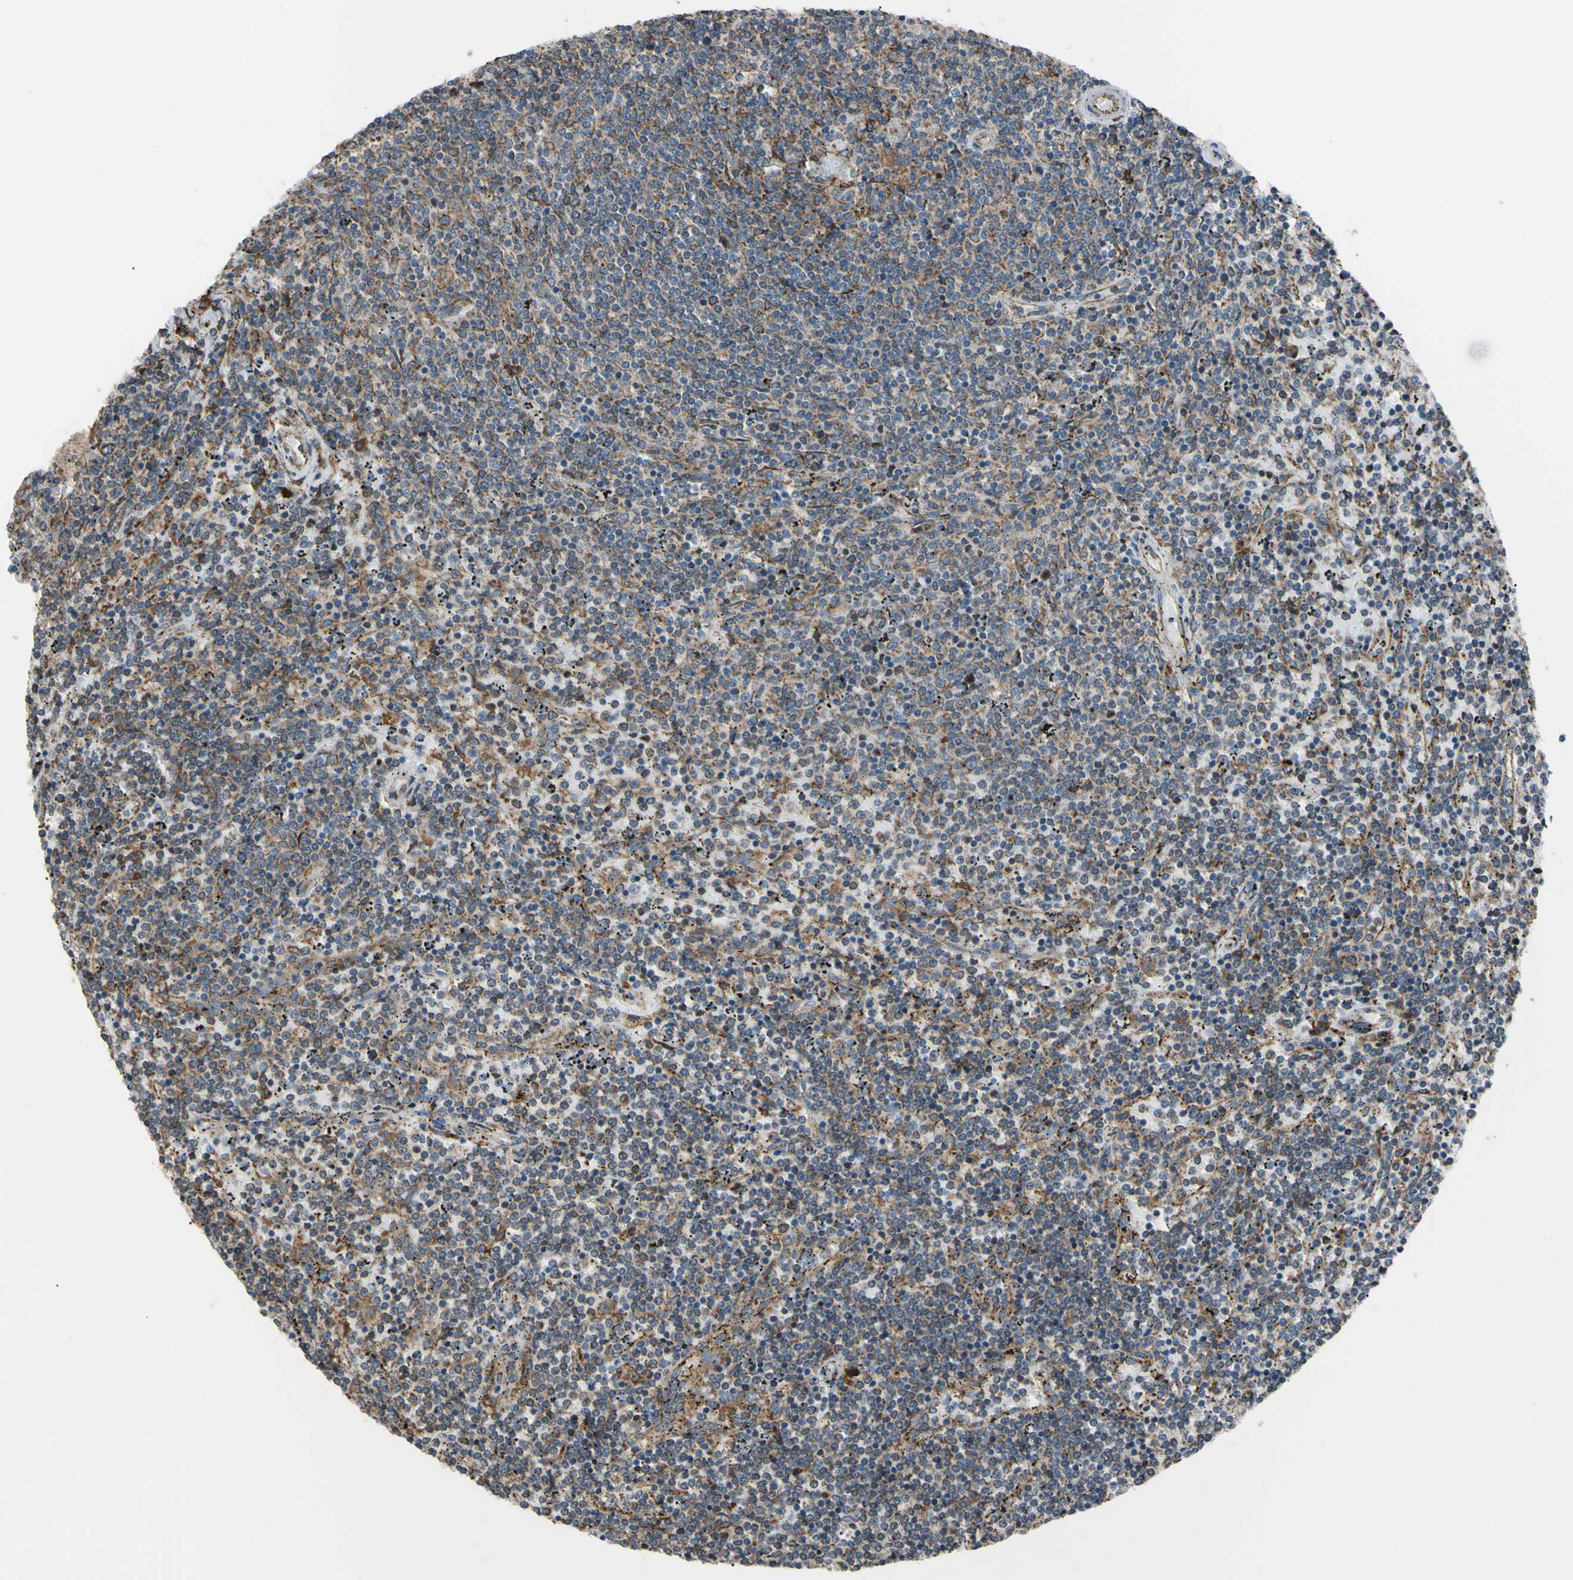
{"staining": {"intensity": "moderate", "quantity": ">75%", "location": "cytoplasmic/membranous"}, "tissue": "lymphoma", "cell_type": "Tumor cells", "image_type": "cancer", "snomed": [{"axis": "morphology", "description": "Malignant lymphoma, non-Hodgkin's type, Low grade"}, {"axis": "topography", "description": "Spleen"}], "caption": "Low-grade malignant lymphoma, non-Hodgkin's type stained with DAB (3,3'-diaminobenzidine) IHC reveals medium levels of moderate cytoplasmic/membranous expression in about >75% of tumor cells. Using DAB (3,3'-diaminobenzidine) (brown) and hematoxylin (blue) stains, captured at high magnification using brightfield microscopy.", "gene": "BMF", "patient": {"sex": "female", "age": 50}}